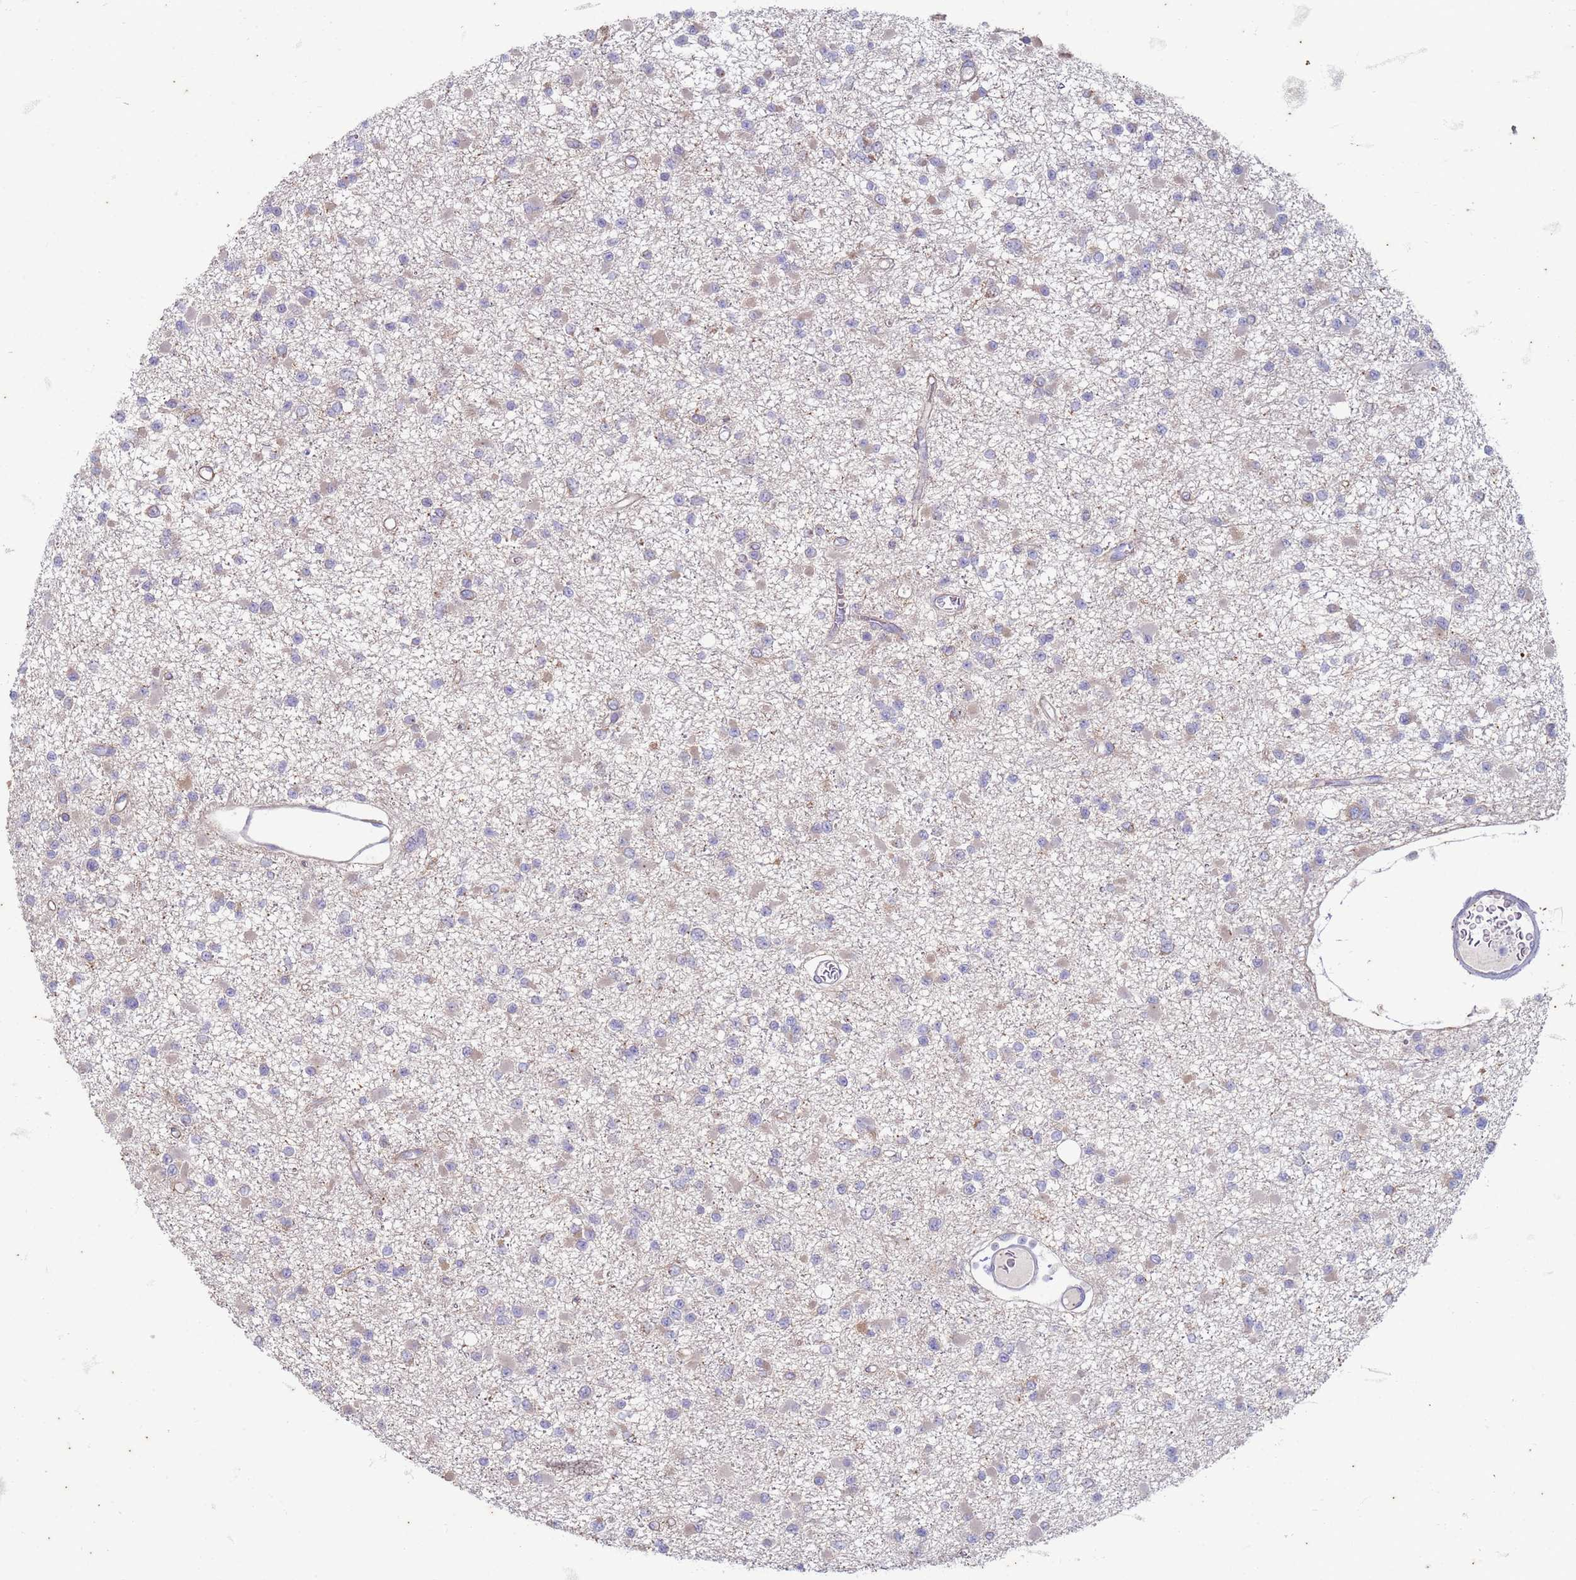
{"staining": {"intensity": "negative", "quantity": "none", "location": "none"}, "tissue": "glioma", "cell_type": "Tumor cells", "image_type": "cancer", "snomed": [{"axis": "morphology", "description": "Glioma, malignant, Low grade"}, {"axis": "topography", "description": "Brain"}], "caption": "Tumor cells show no significant expression in glioma. (Brightfield microscopy of DAB immunohistochemistry at high magnification).", "gene": "SUCO", "patient": {"sex": "female", "age": 22}}